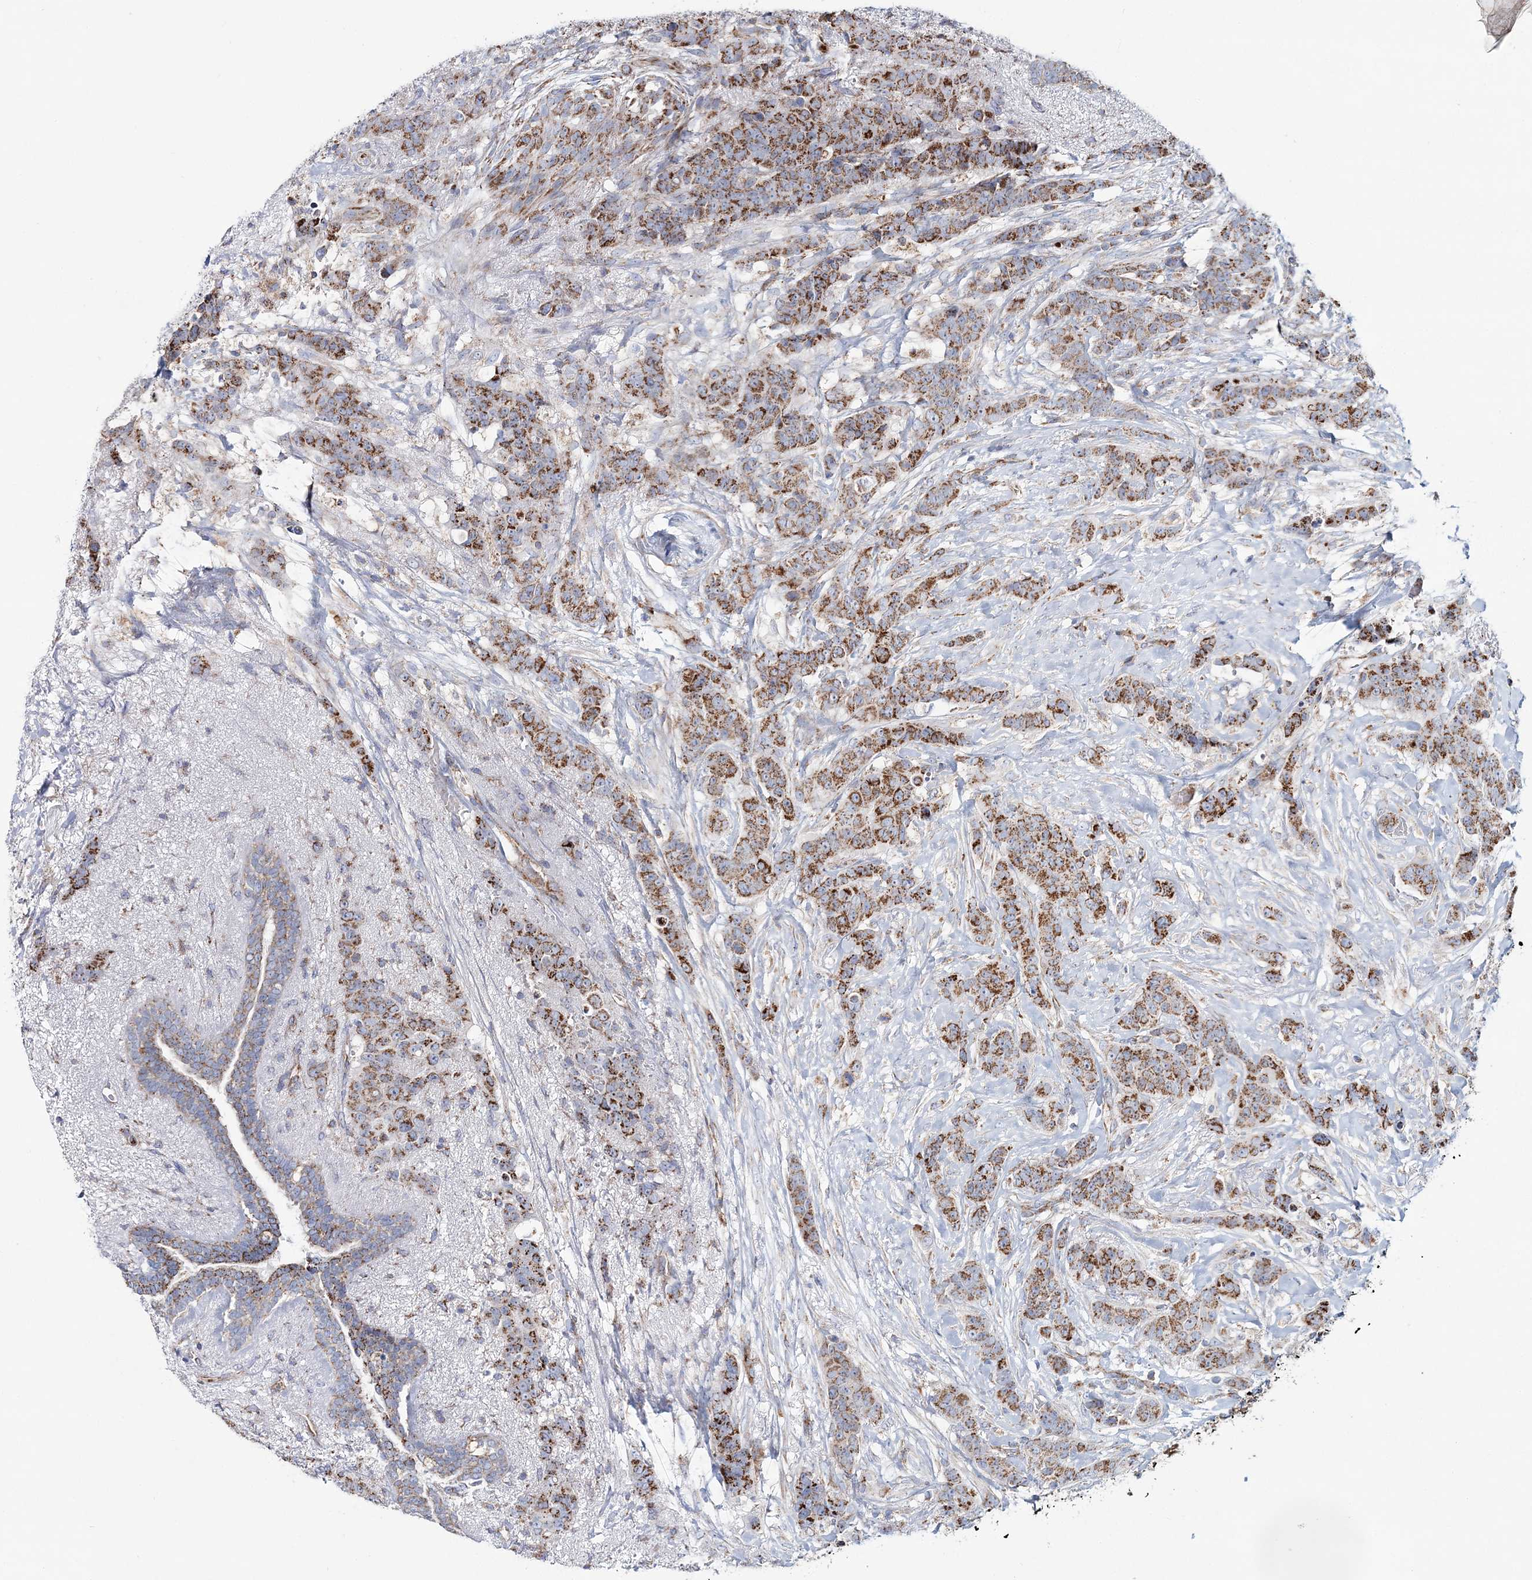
{"staining": {"intensity": "moderate", "quantity": ">75%", "location": "cytoplasmic/membranous"}, "tissue": "breast cancer", "cell_type": "Tumor cells", "image_type": "cancer", "snomed": [{"axis": "morphology", "description": "Duct carcinoma"}, {"axis": "topography", "description": "Breast"}], "caption": "Human infiltrating ductal carcinoma (breast) stained for a protein (brown) reveals moderate cytoplasmic/membranous positive positivity in approximately >75% of tumor cells.", "gene": "ARHGAP6", "patient": {"sex": "female", "age": 40}}